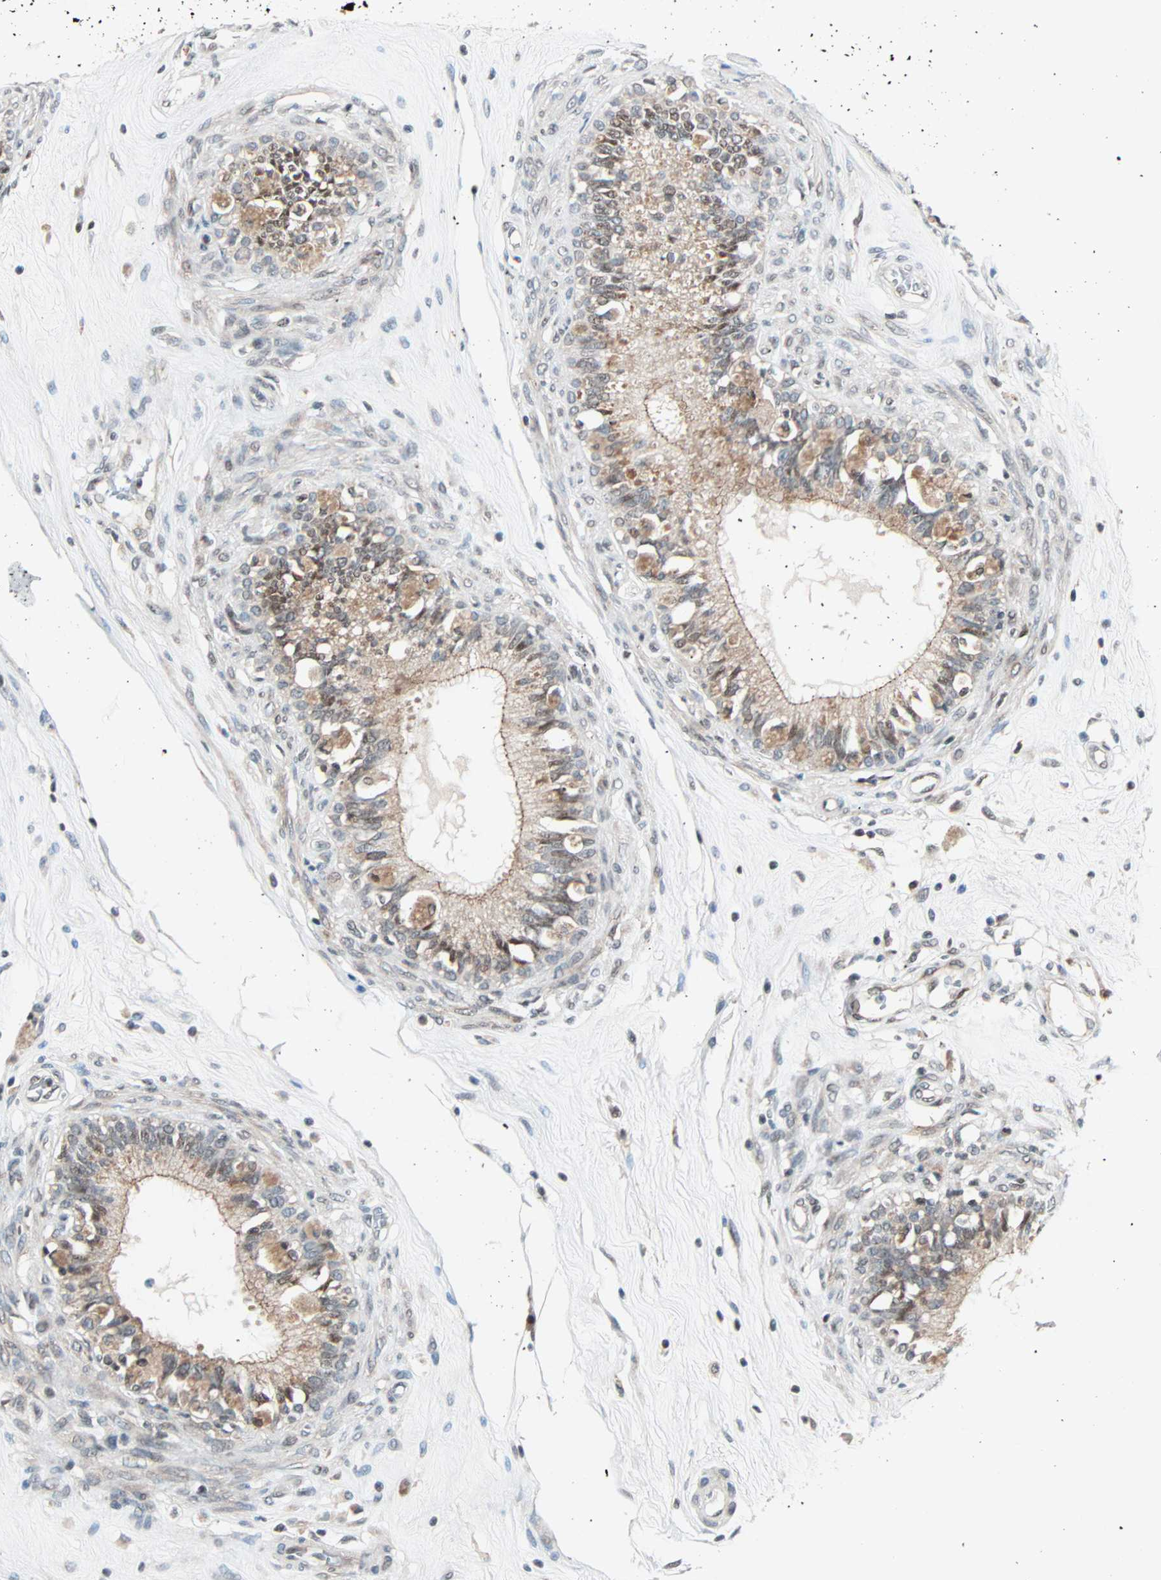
{"staining": {"intensity": "moderate", "quantity": "25%-75%", "location": "cytoplasmic/membranous"}, "tissue": "epididymis", "cell_type": "Glandular cells", "image_type": "normal", "snomed": [{"axis": "morphology", "description": "Normal tissue, NOS"}, {"axis": "morphology", "description": "Inflammation, NOS"}, {"axis": "topography", "description": "Epididymis"}], "caption": "Benign epididymis shows moderate cytoplasmic/membranous positivity in about 25%-75% of glandular cells, visualized by immunohistochemistry. The protein of interest is stained brown, and the nuclei are stained in blue (DAB IHC with brightfield microscopy, high magnification).", "gene": "CBX4", "patient": {"sex": "male", "age": 84}}